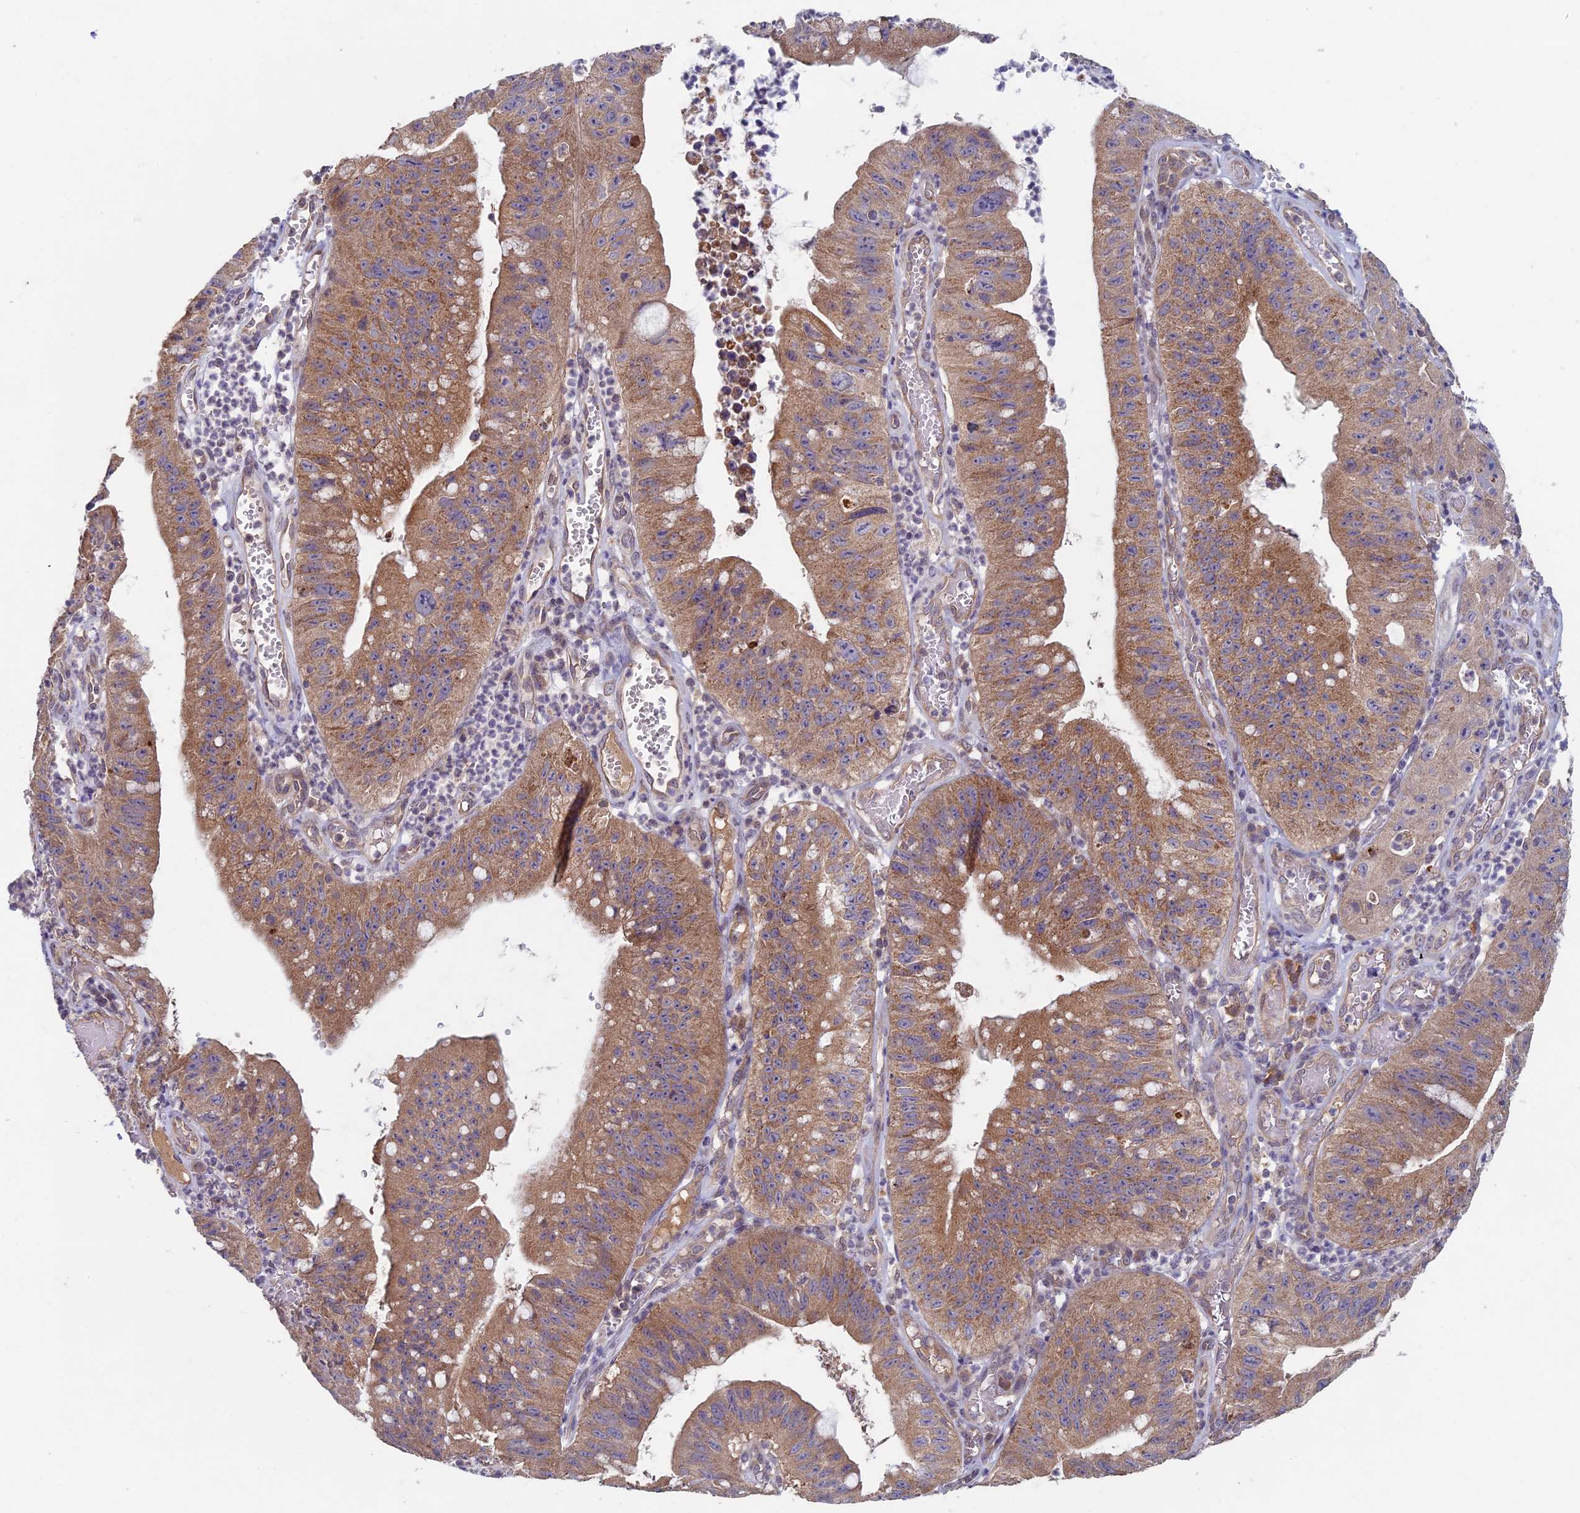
{"staining": {"intensity": "moderate", "quantity": ">75%", "location": "cytoplasmic/membranous"}, "tissue": "stomach cancer", "cell_type": "Tumor cells", "image_type": "cancer", "snomed": [{"axis": "morphology", "description": "Adenocarcinoma, NOS"}, {"axis": "topography", "description": "Stomach"}], "caption": "DAB (3,3'-diaminobenzidine) immunohistochemical staining of human adenocarcinoma (stomach) displays moderate cytoplasmic/membranous protein expression in approximately >75% of tumor cells.", "gene": "RCCD1", "patient": {"sex": "male", "age": 59}}